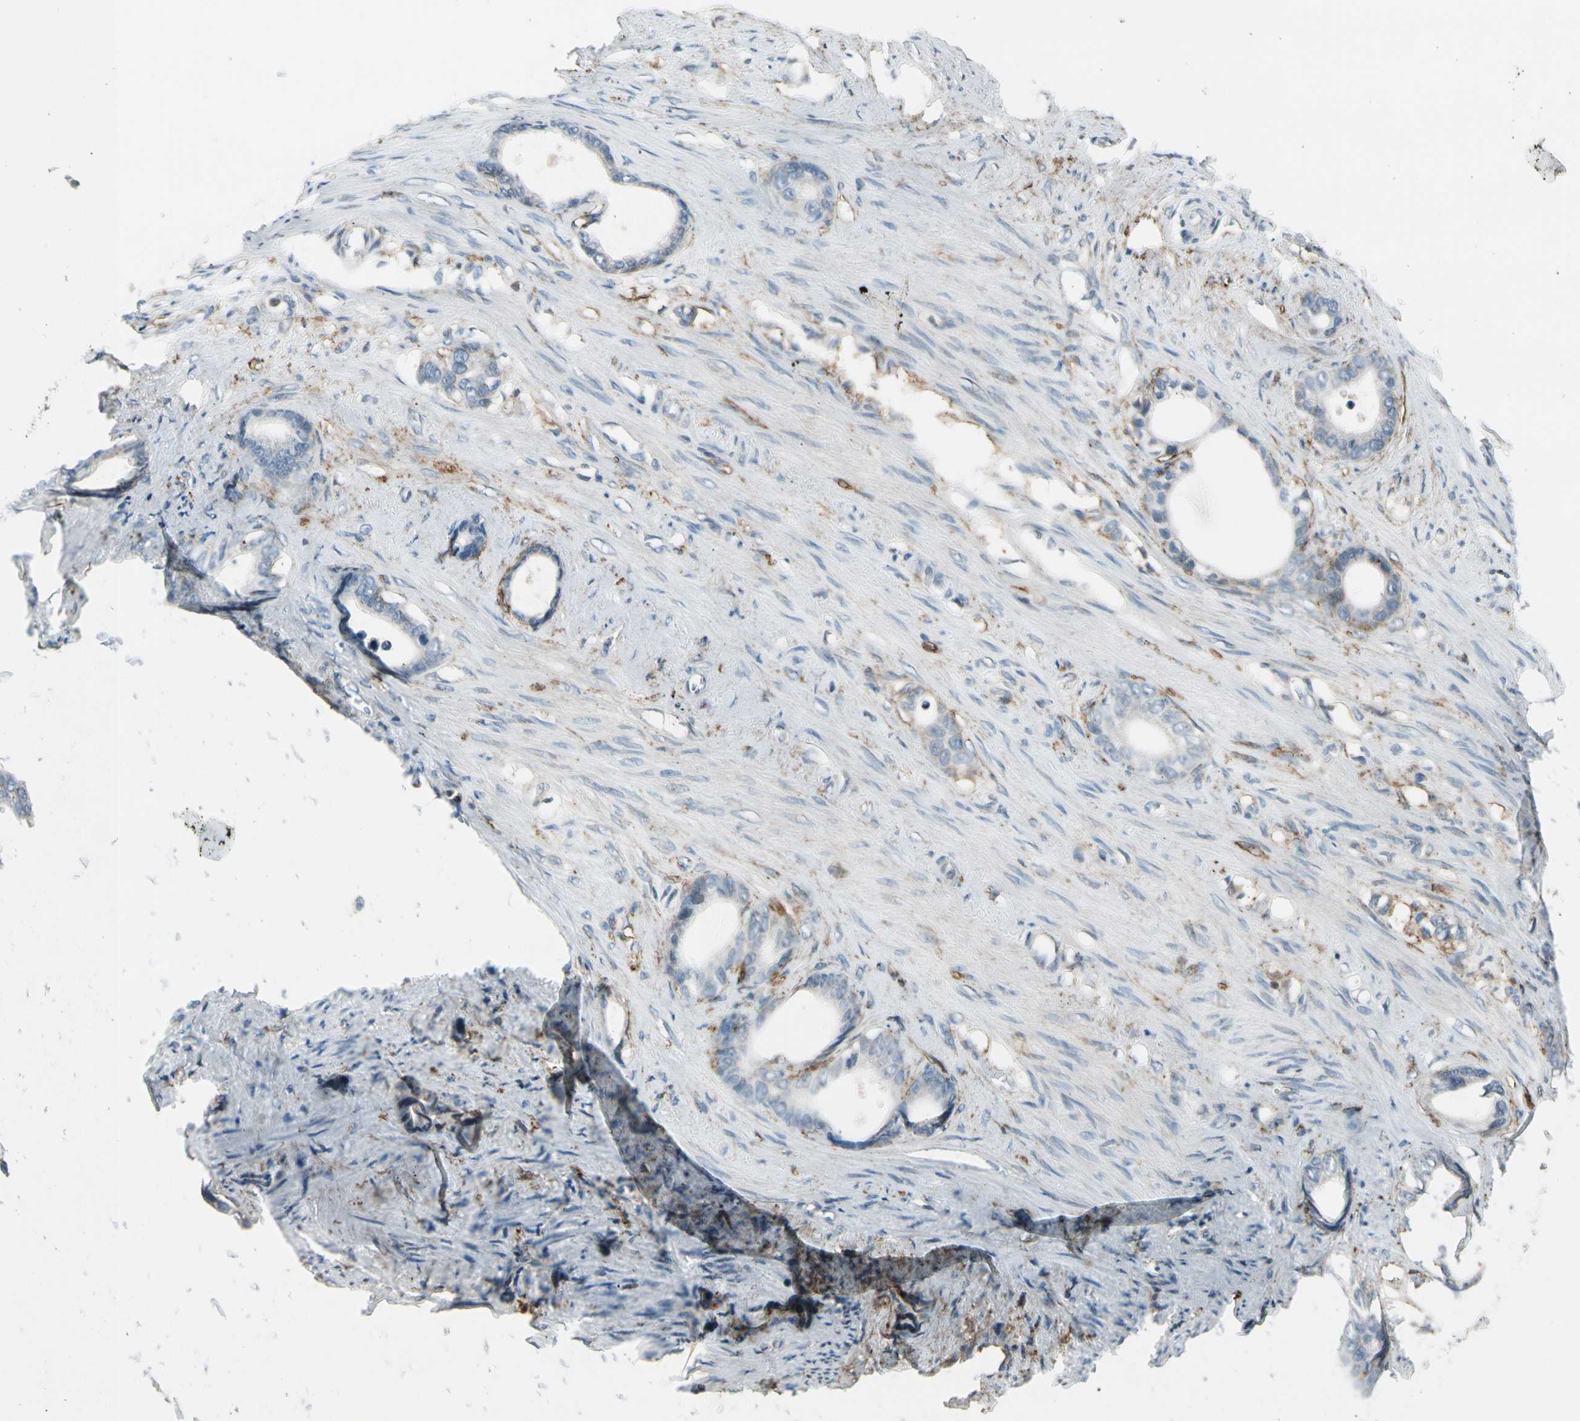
{"staining": {"intensity": "negative", "quantity": "none", "location": "none"}, "tissue": "stomach cancer", "cell_type": "Tumor cells", "image_type": "cancer", "snomed": [{"axis": "morphology", "description": "Adenocarcinoma, NOS"}, {"axis": "topography", "description": "Stomach"}], "caption": "Histopathology image shows no protein positivity in tumor cells of stomach cancer tissue. Brightfield microscopy of immunohistochemistry stained with DAB (brown) and hematoxylin (blue), captured at high magnification.", "gene": "PDPN", "patient": {"sex": "female", "age": 75}}